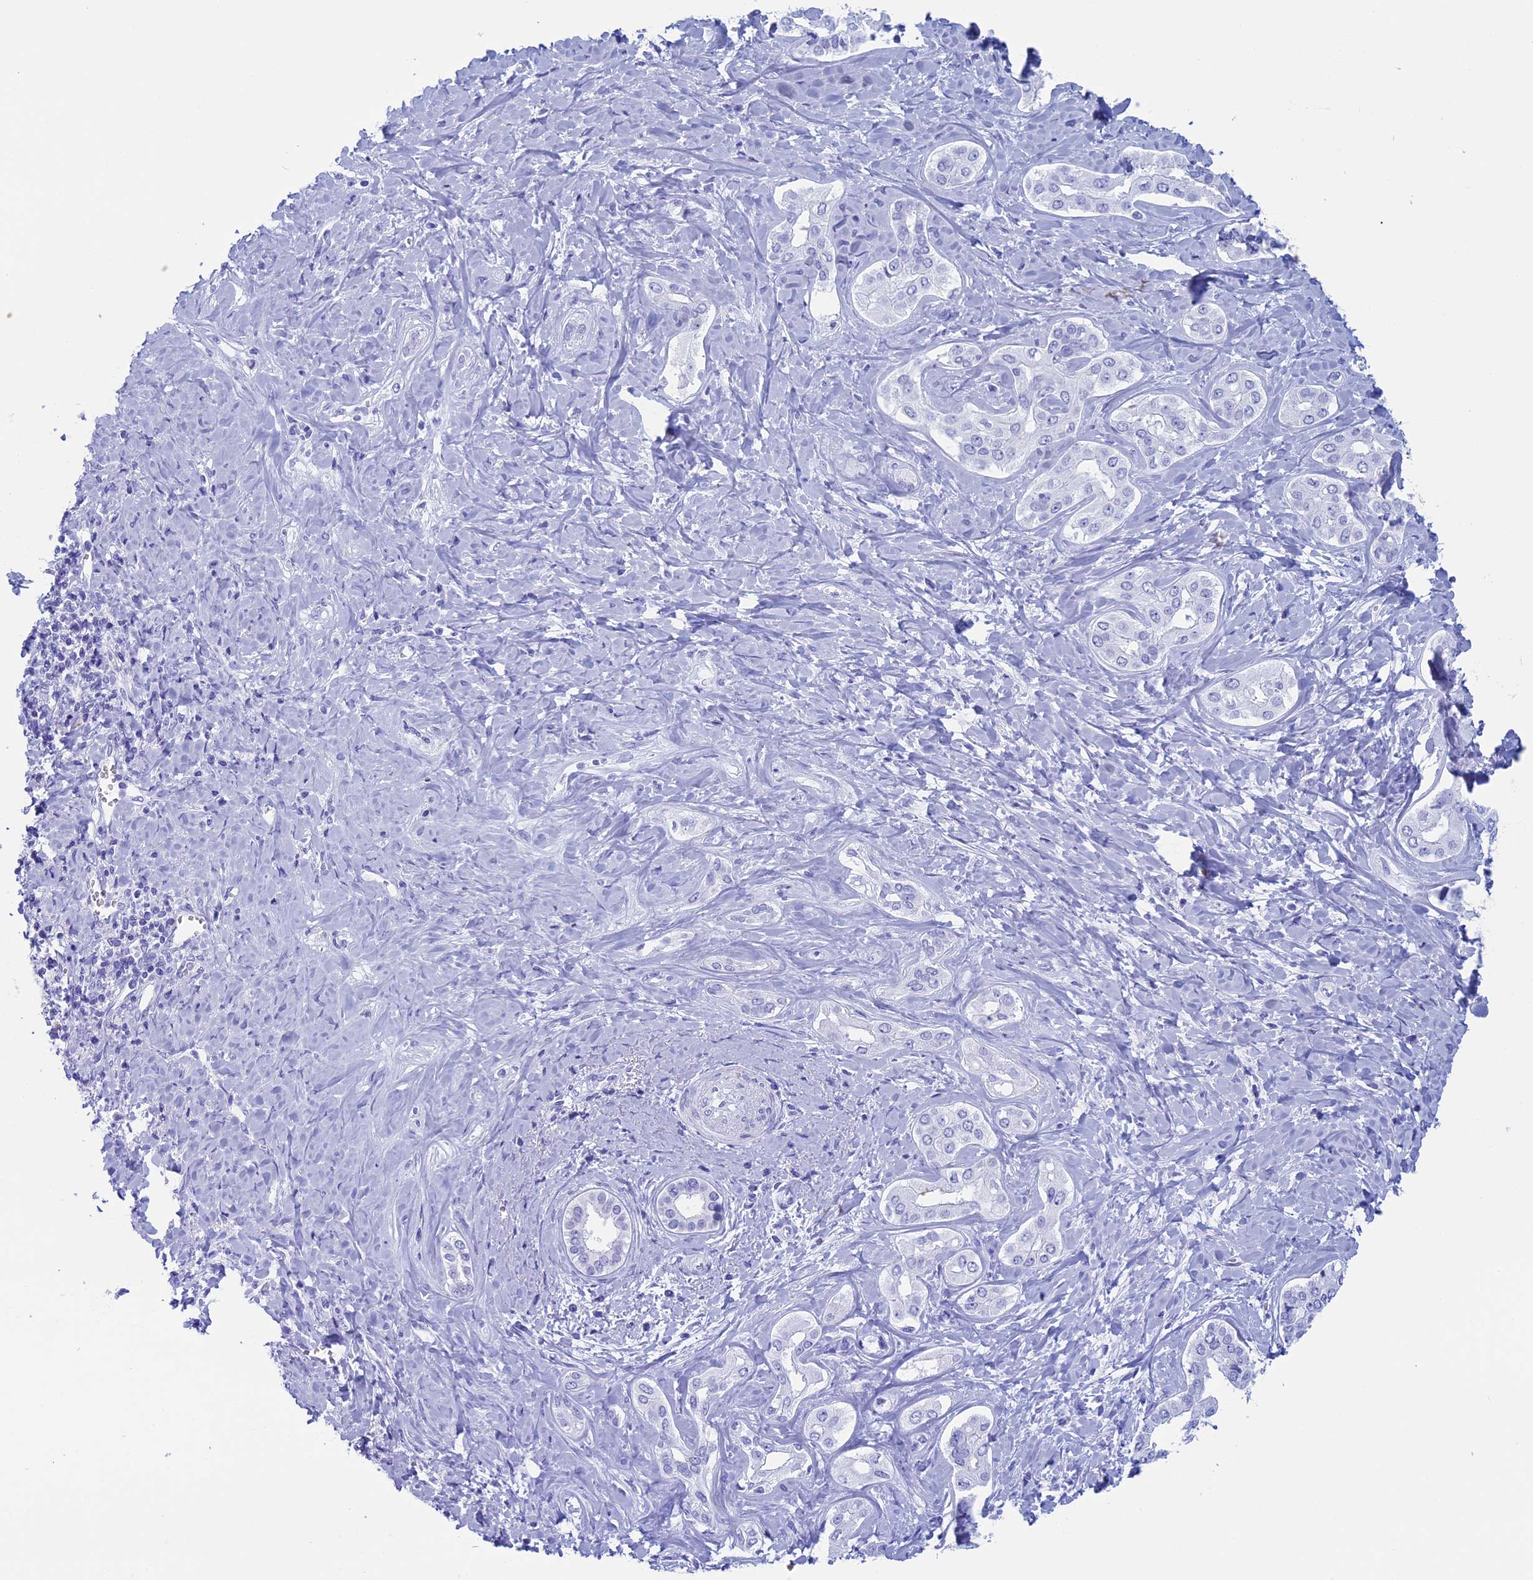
{"staining": {"intensity": "negative", "quantity": "none", "location": "none"}, "tissue": "liver cancer", "cell_type": "Tumor cells", "image_type": "cancer", "snomed": [{"axis": "morphology", "description": "Cholangiocarcinoma"}, {"axis": "topography", "description": "Liver"}], "caption": "Protein analysis of cholangiocarcinoma (liver) reveals no significant expression in tumor cells. (Brightfield microscopy of DAB IHC at high magnification).", "gene": "FAM169A", "patient": {"sex": "female", "age": 77}}